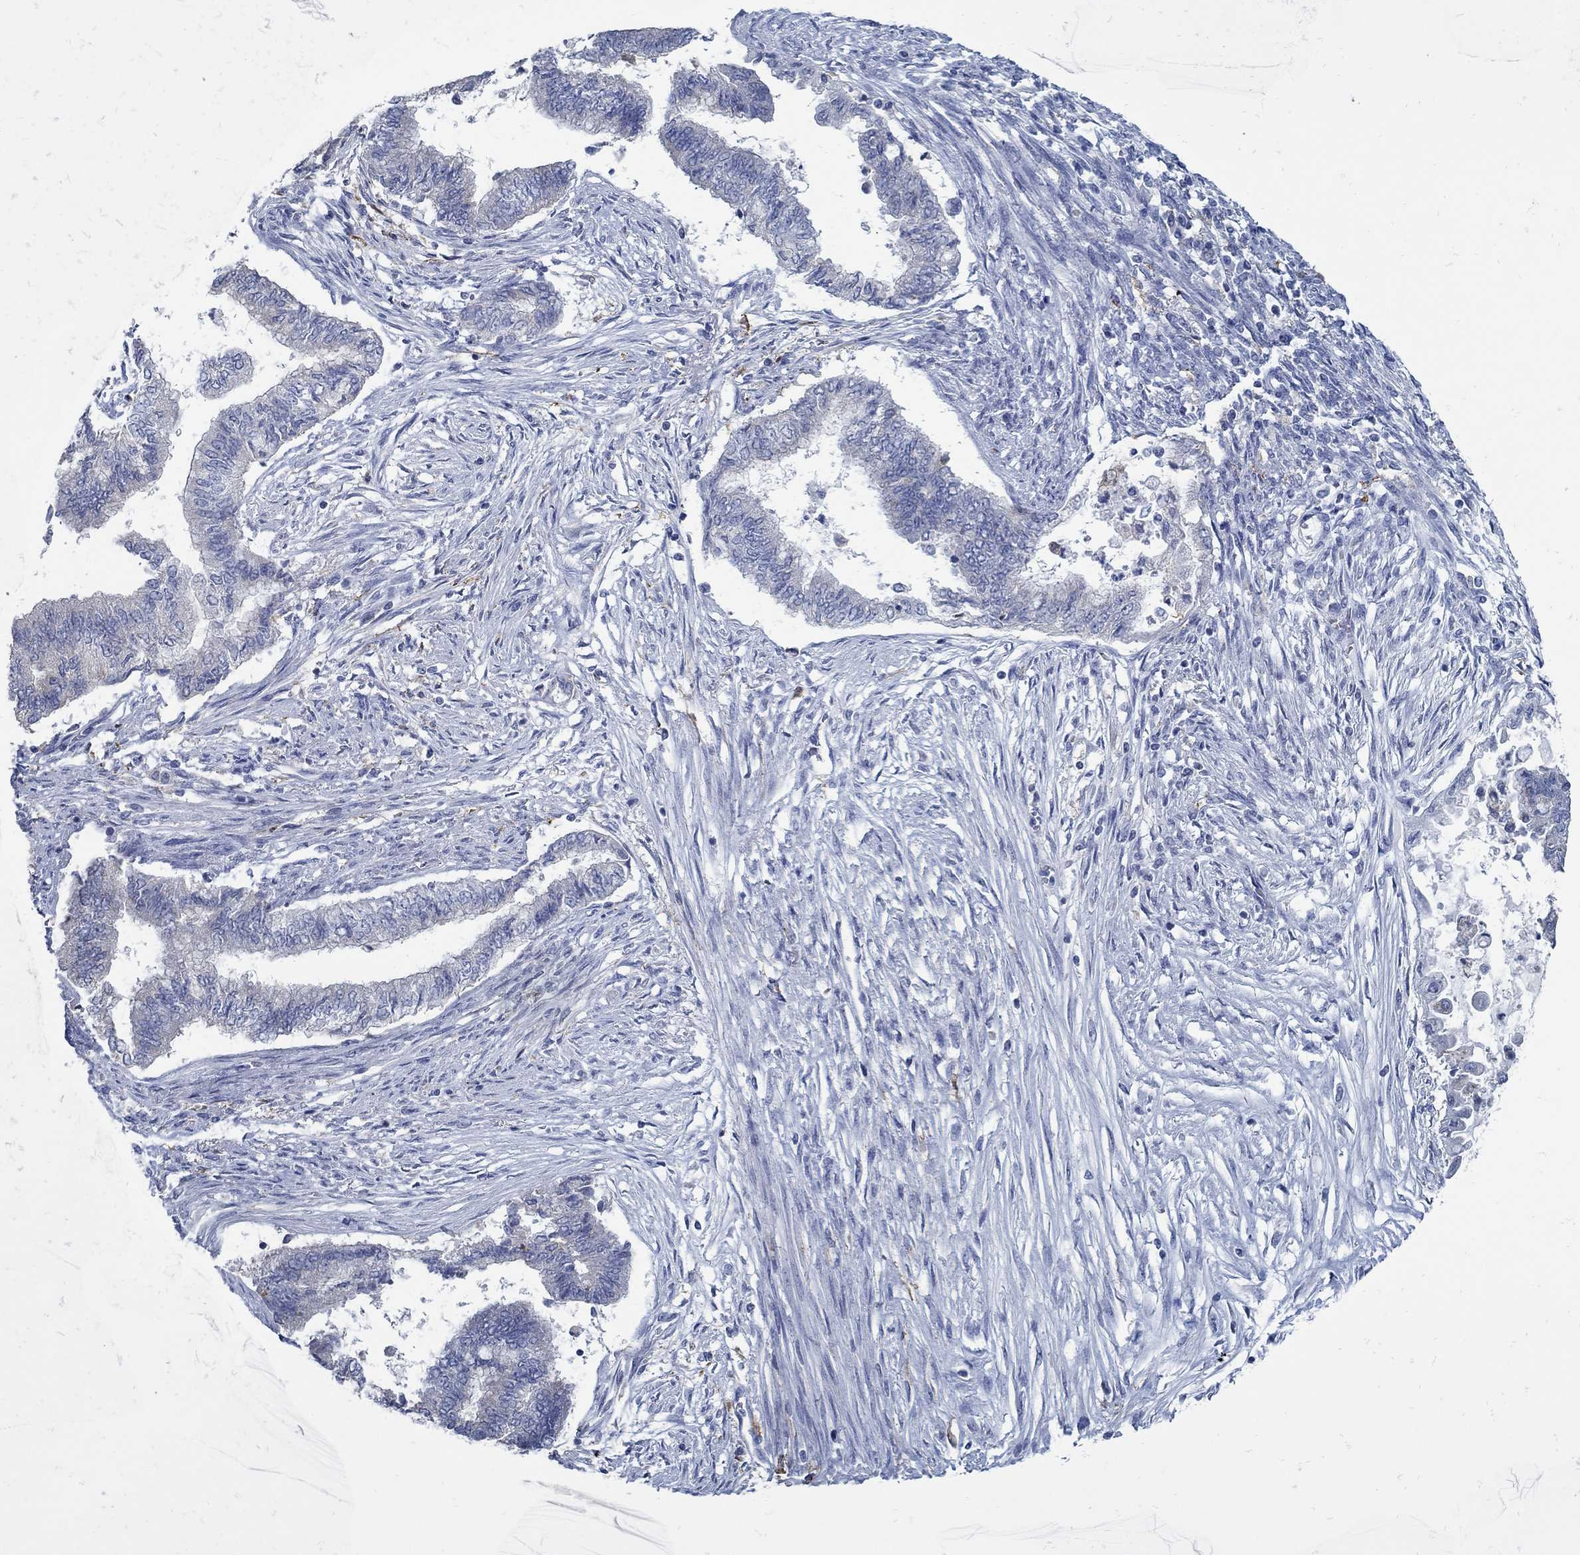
{"staining": {"intensity": "negative", "quantity": "none", "location": "none"}, "tissue": "endometrial cancer", "cell_type": "Tumor cells", "image_type": "cancer", "snomed": [{"axis": "morphology", "description": "Adenocarcinoma, NOS"}, {"axis": "topography", "description": "Endometrium"}], "caption": "An image of human endometrial cancer (adenocarcinoma) is negative for staining in tumor cells.", "gene": "ZFAND4", "patient": {"sex": "female", "age": 65}}